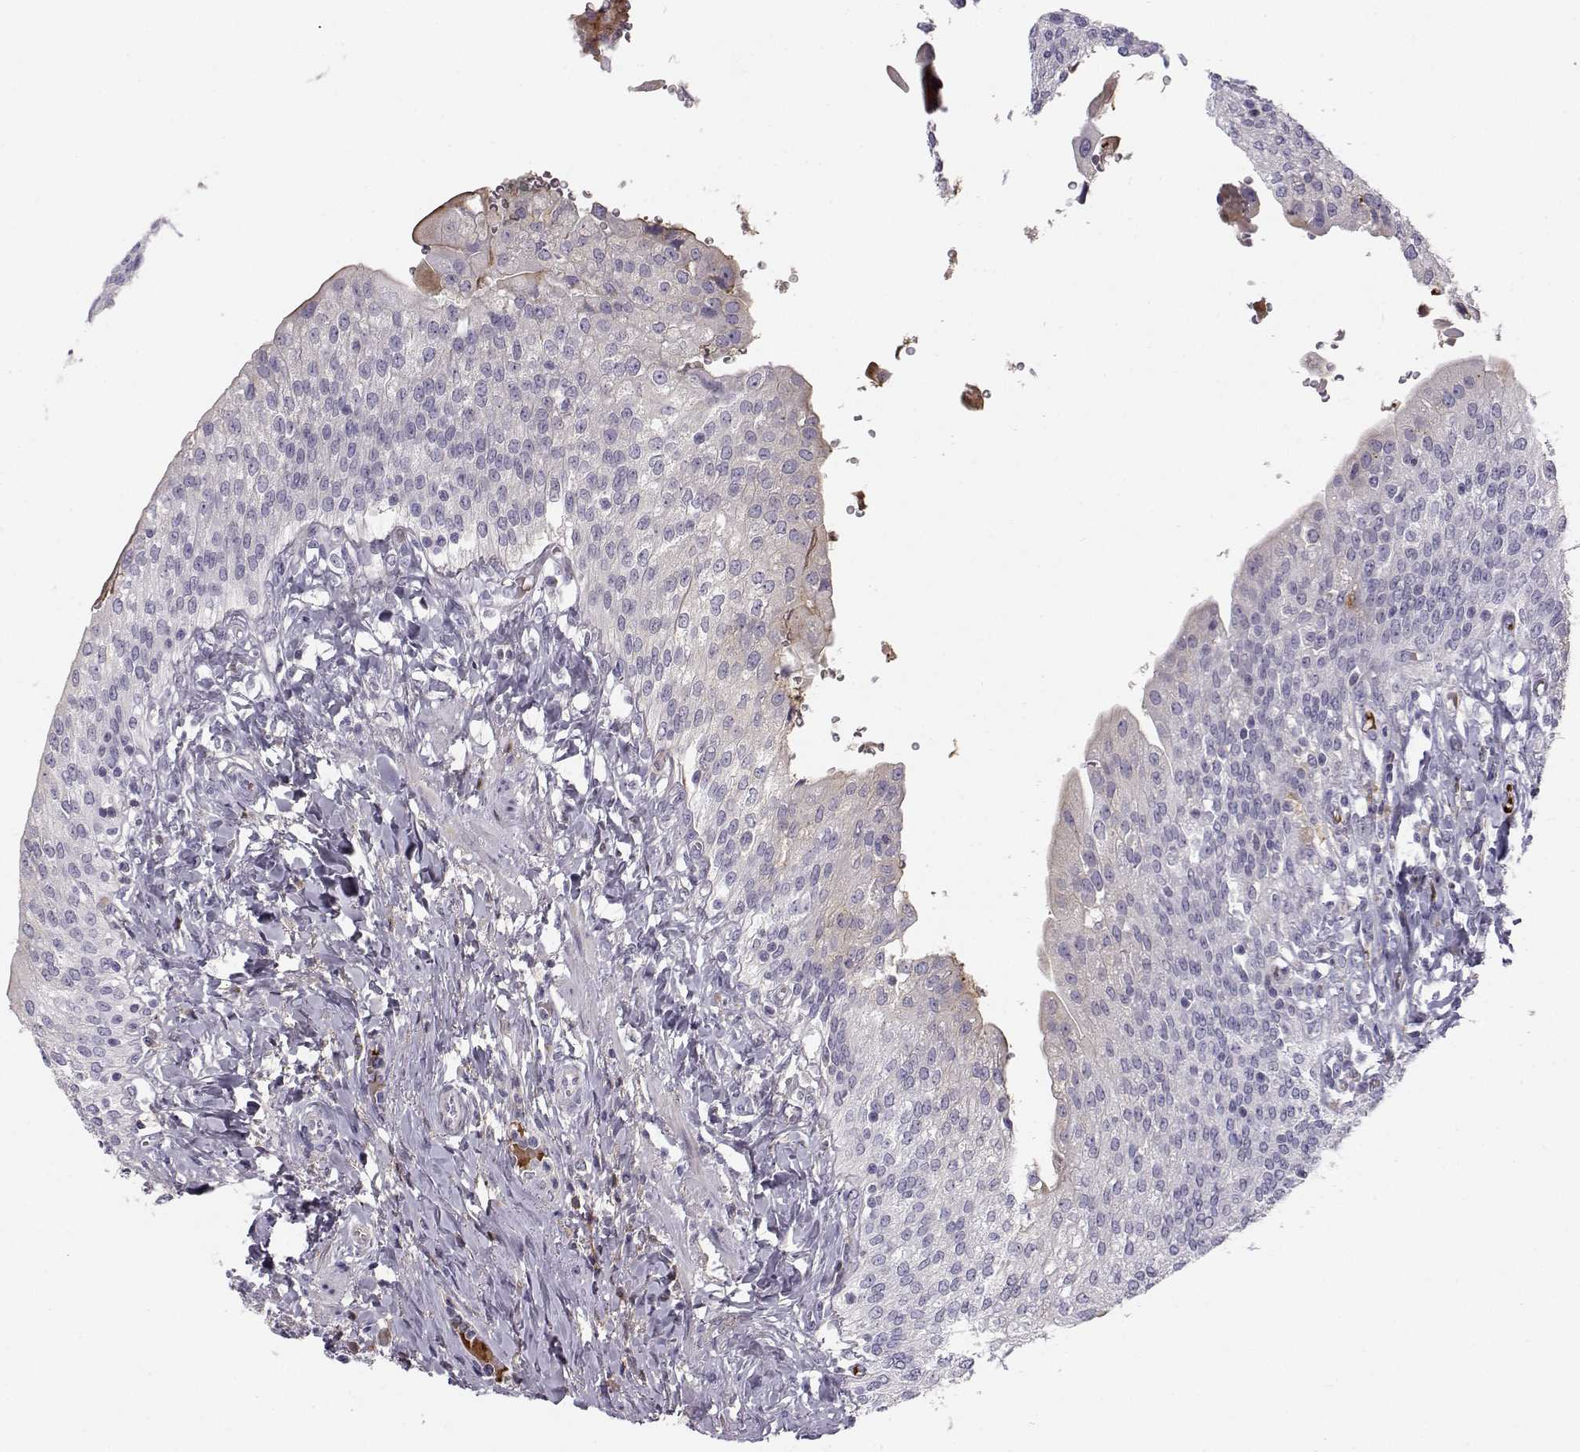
{"staining": {"intensity": "negative", "quantity": "none", "location": "none"}, "tissue": "urinary bladder", "cell_type": "Urothelial cells", "image_type": "normal", "snomed": [{"axis": "morphology", "description": "Normal tissue, NOS"}, {"axis": "morphology", "description": "Inflammation, NOS"}, {"axis": "topography", "description": "Urinary bladder"}], "caption": "There is no significant positivity in urothelial cells of urinary bladder. (Stains: DAB (3,3'-diaminobenzidine) immunohistochemistry (IHC) with hematoxylin counter stain, Microscopy: brightfield microscopy at high magnification).", "gene": "PABPC1L2A", "patient": {"sex": "male", "age": 64}}